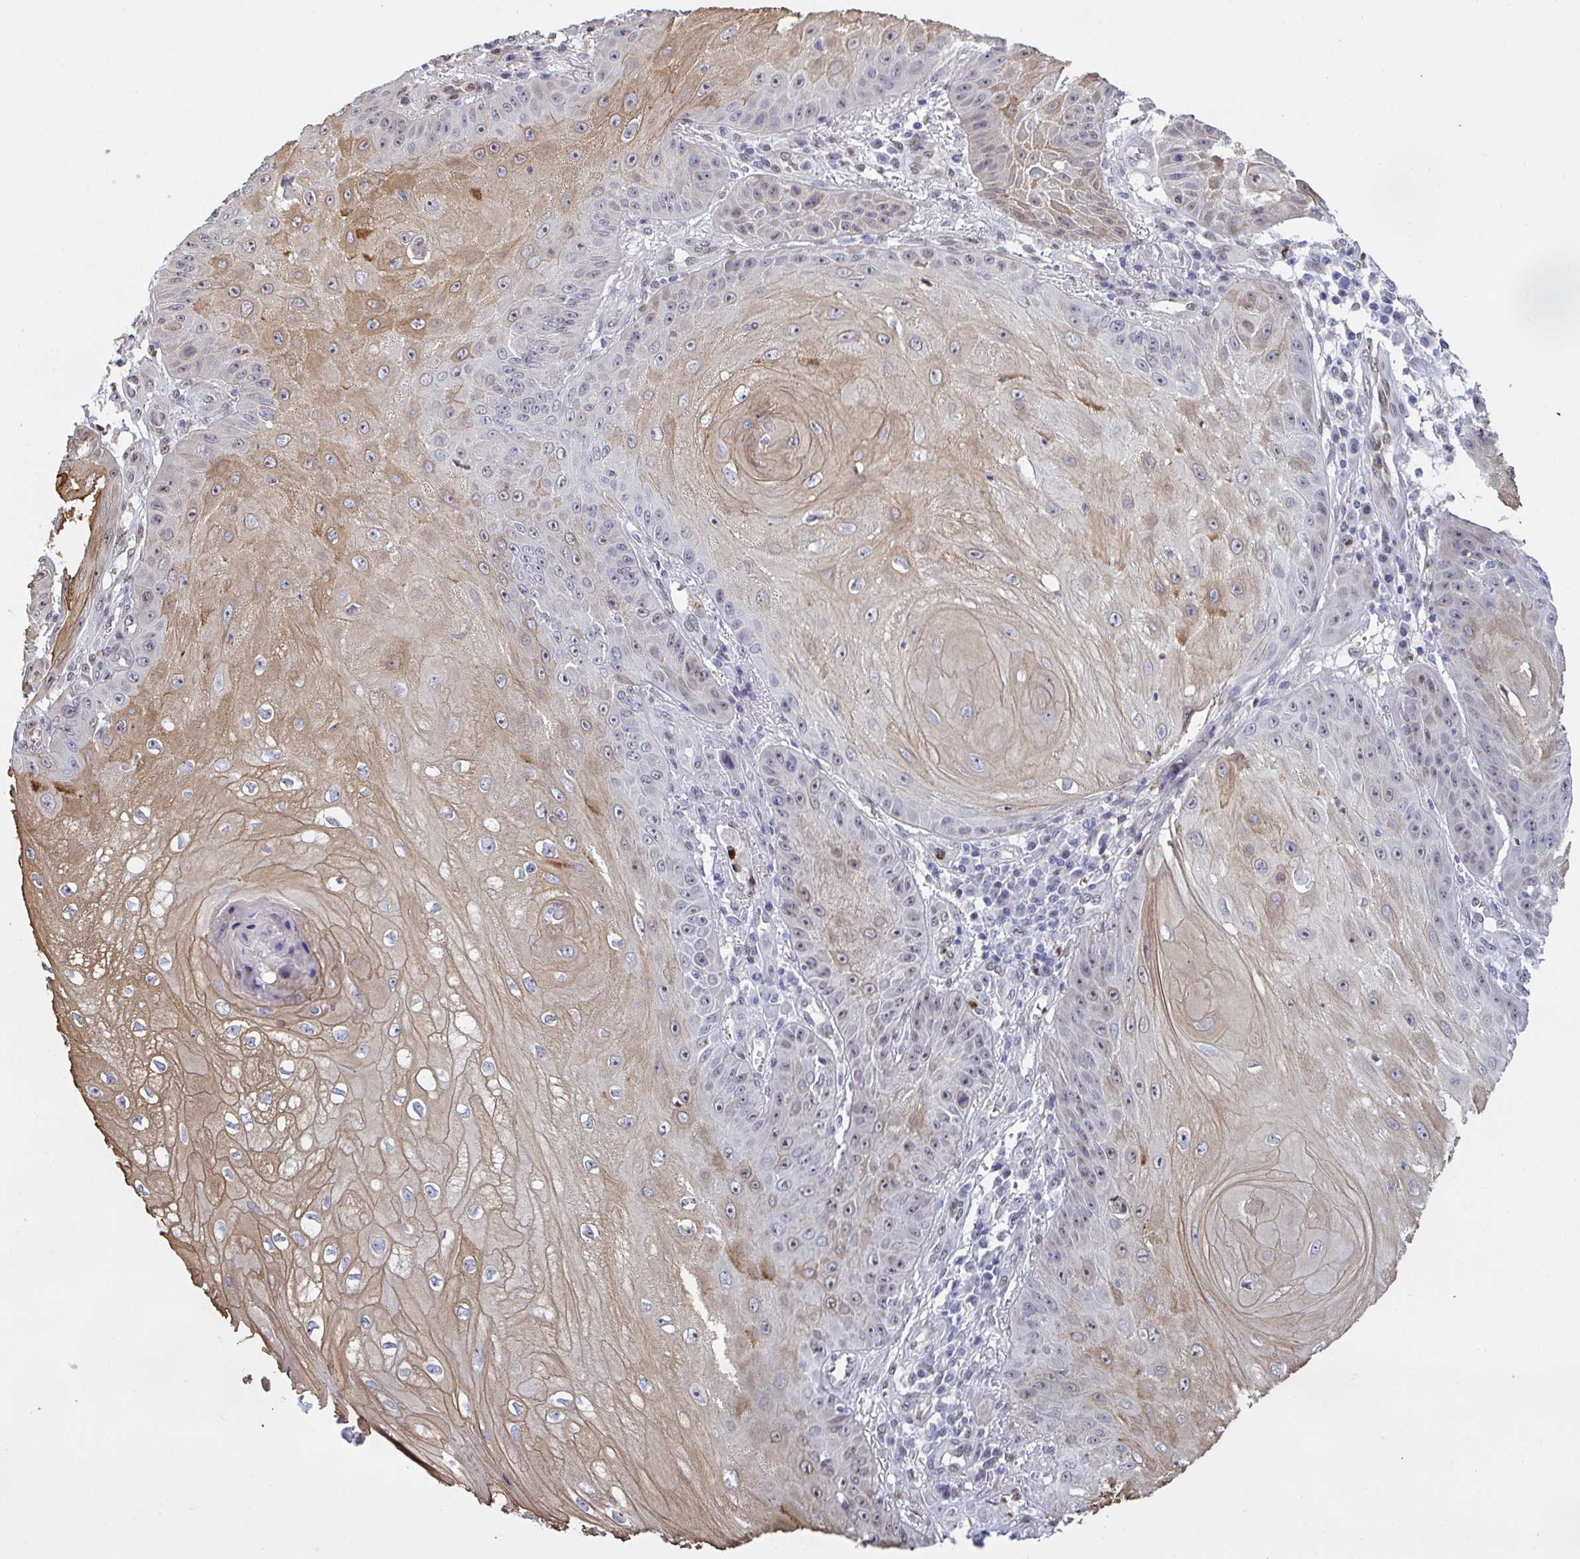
{"staining": {"intensity": "moderate", "quantity": ">75%", "location": "cytoplasmic/membranous,nuclear"}, "tissue": "skin cancer", "cell_type": "Tumor cells", "image_type": "cancer", "snomed": [{"axis": "morphology", "description": "Squamous cell carcinoma, NOS"}, {"axis": "topography", "description": "Skin"}], "caption": "Immunohistochemical staining of human skin cancer displays medium levels of moderate cytoplasmic/membranous and nuclear expression in approximately >75% of tumor cells. The staining is performed using DAB (3,3'-diaminobenzidine) brown chromogen to label protein expression. The nuclei are counter-stained blue using hematoxylin.", "gene": "PELI2", "patient": {"sex": "male", "age": 70}}